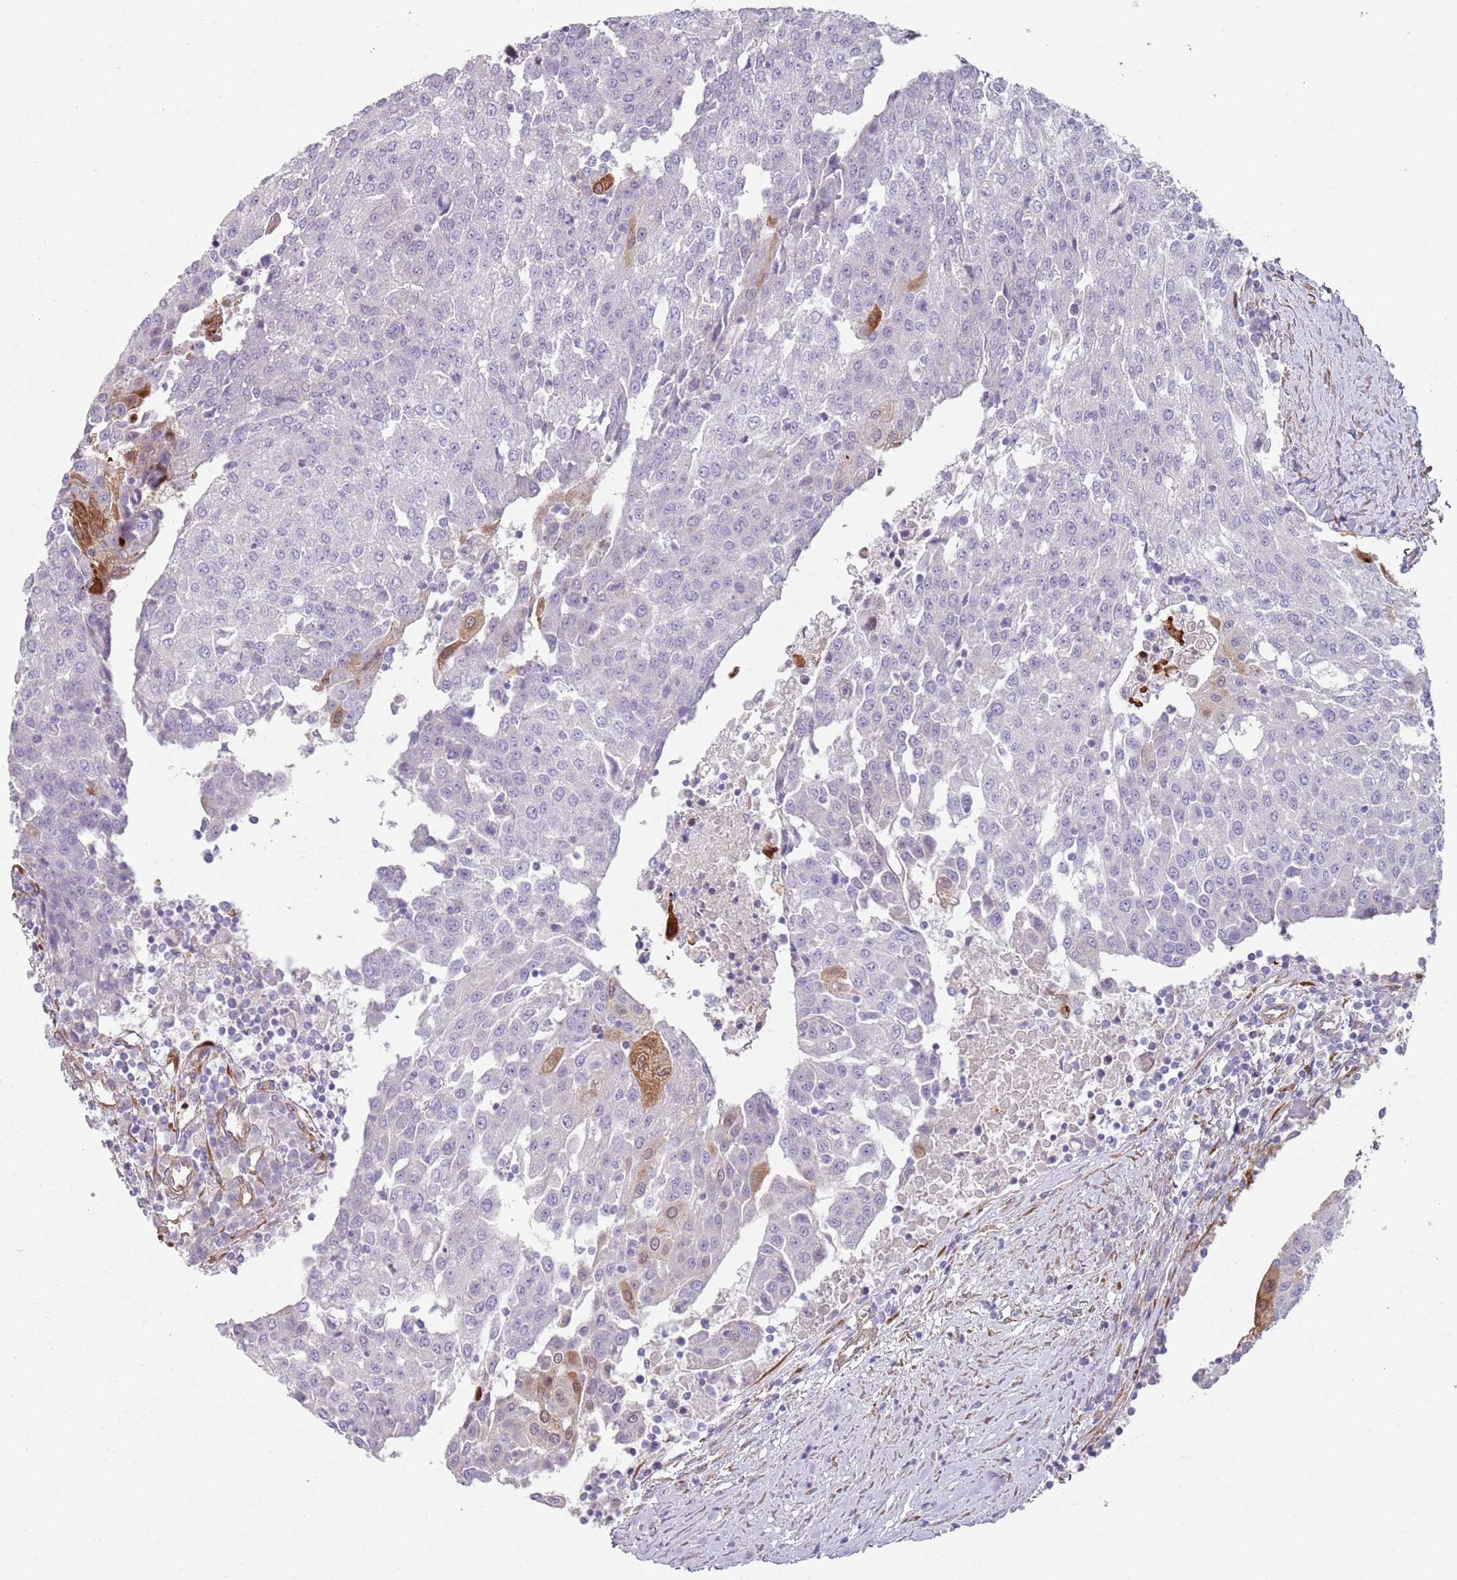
{"staining": {"intensity": "negative", "quantity": "none", "location": "none"}, "tissue": "urothelial cancer", "cell_type": "Tumor cells", "image_type": "cancer", "snomed": [{"axis": "morphology", "description": "Urothelial carcinoma, High grade"}, {"axis": "topography", "description": "Urinary bladder"}], "caption": "Immunohistochemical staining of urothelial carcinoma (high-grade) exhibits no significant positivity in tumor cells.", "gene": "PHLPP2", "patient": {"sex": "female", "age": 85}}